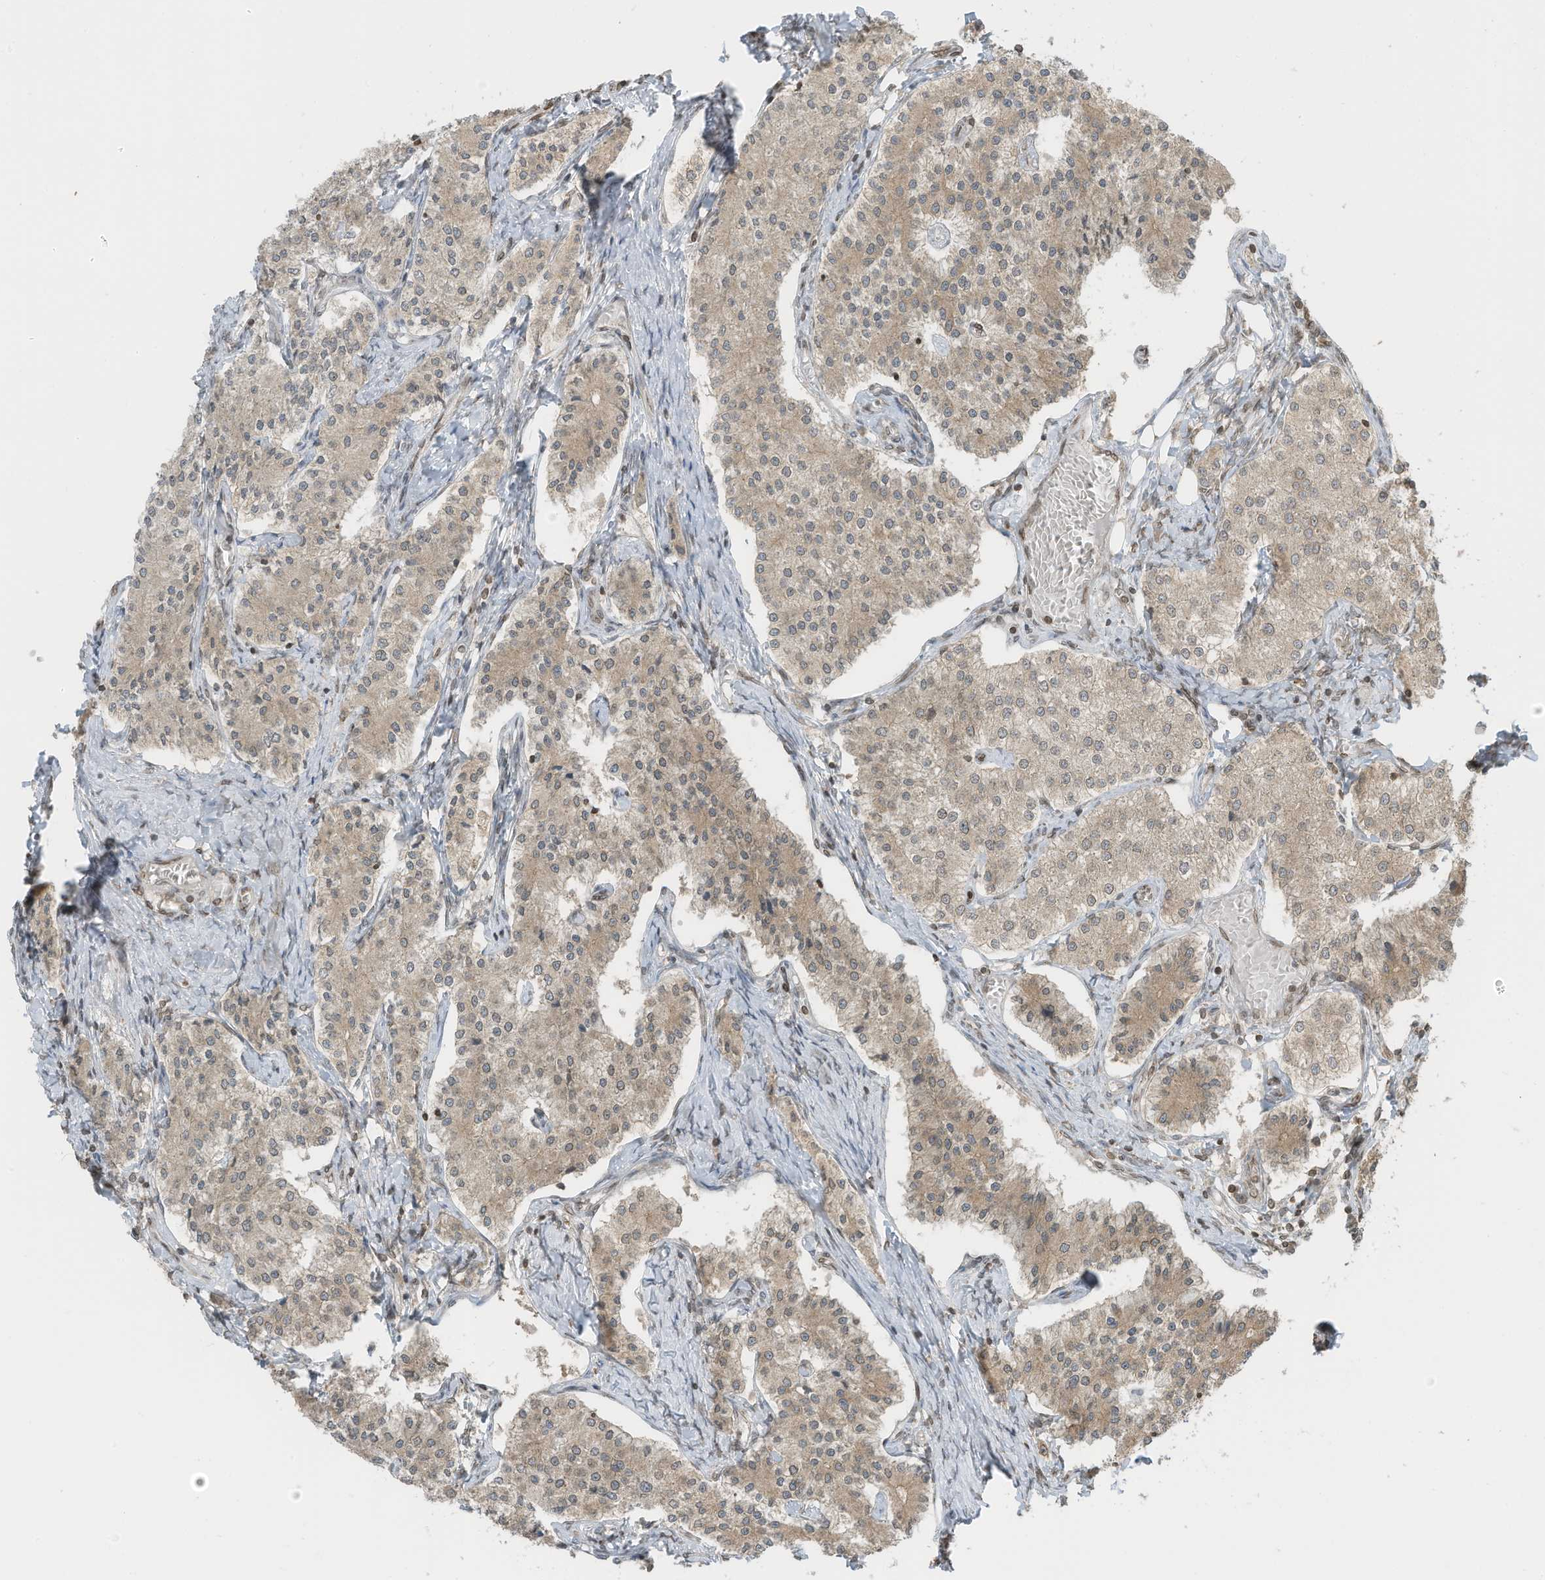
{"staining": {"intensity": "weak", "quantity": "25%-75%", "location": "cytoplasmic/membranous"}, "tissue": "carcinoid", "cell_type": "Tumor cells", "image_type": "cancer", "snomed": [{"axis": "morphology", "description": "Carcinoid, malignant, NOS"}, {"axis": "topography", "description": "Colon"}], "caption": "A high-resolution histopathology image shows IHC staining of malignant carcinoid, which reveals weak cytoplasmic/membranous staining in approximately 25%-75% of tumor cells.", "gene": "RABL3", "patient": {"sex": "female", "age": 52}}